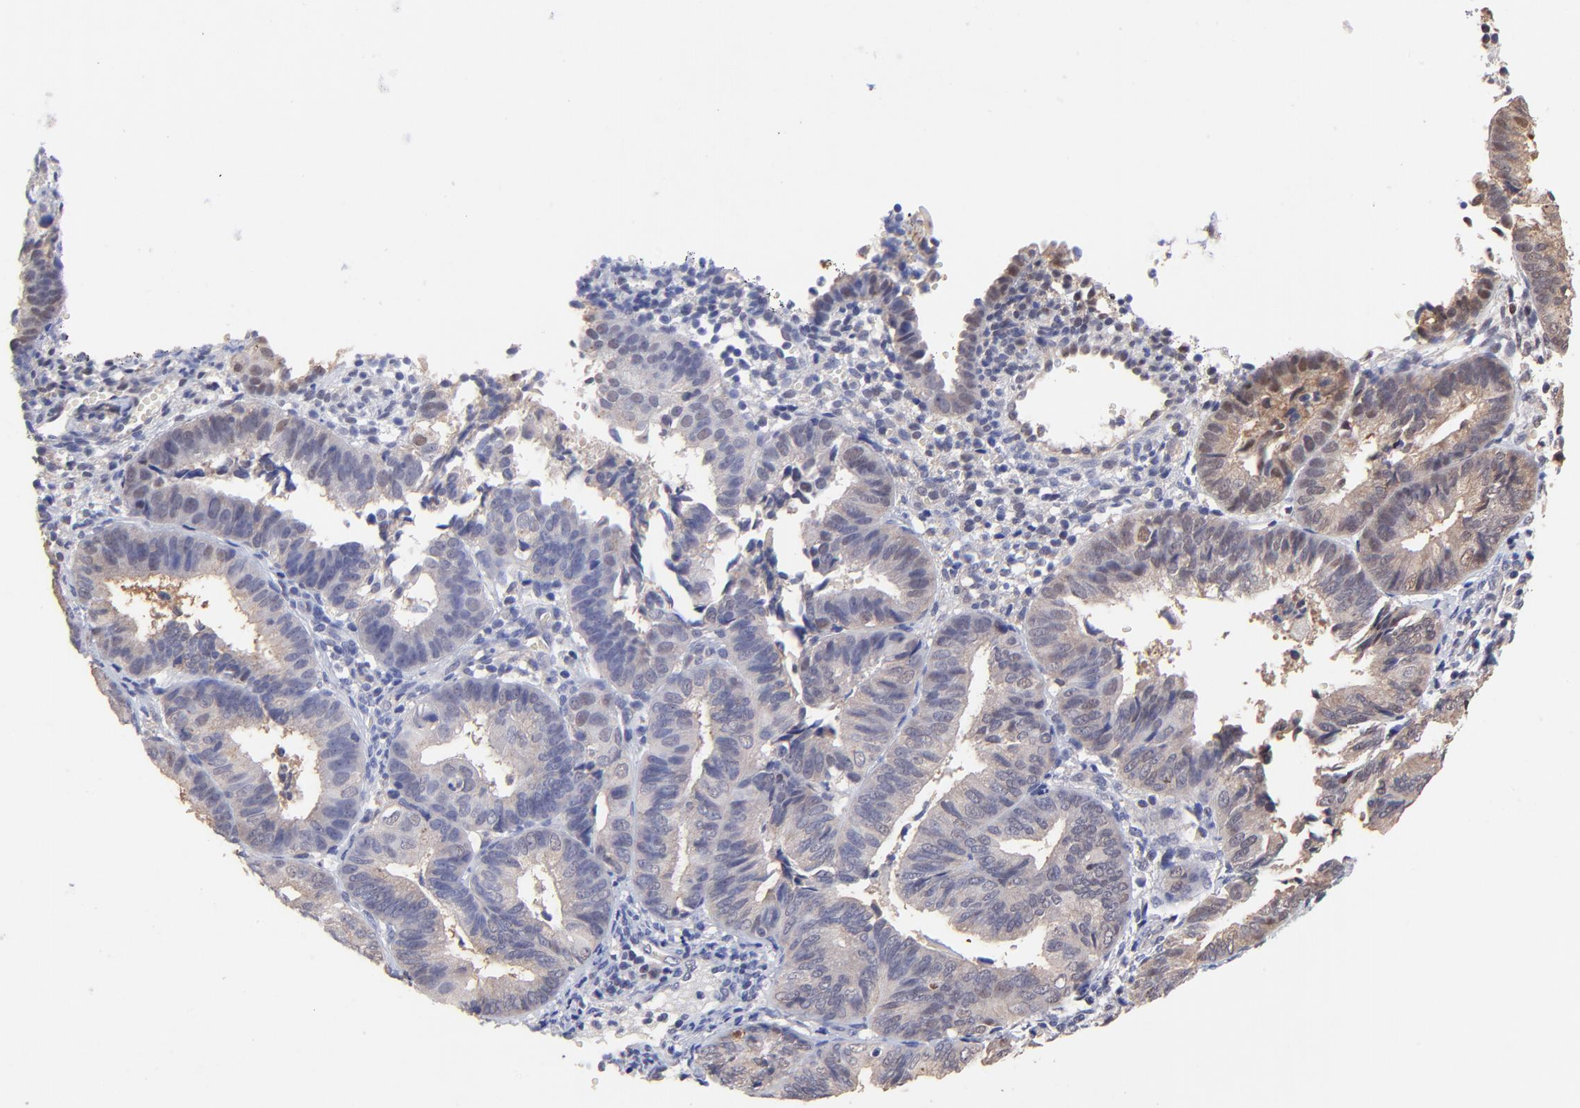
{"staining": {"intensity": "moderate", "quantity": ">75%", "location": "cytoplasmic/membranous"}, "tissue": "endometrial cancer", "cell_type": "Tumor cells", "image_type": "cancer", "snomed": [{"axis": "morphology", "description": "Adenocarcinoma, NOS"}, {"axis": "topography", "description": "Endometrium"}], "caption": "Adenocarcinoma (endometrial) stained for a protein reveals moderate cytoplasmic/membranous positivity in tumor cells.", "gene": "PSMA6", "patient": {"sex": "female", "age": 63}}